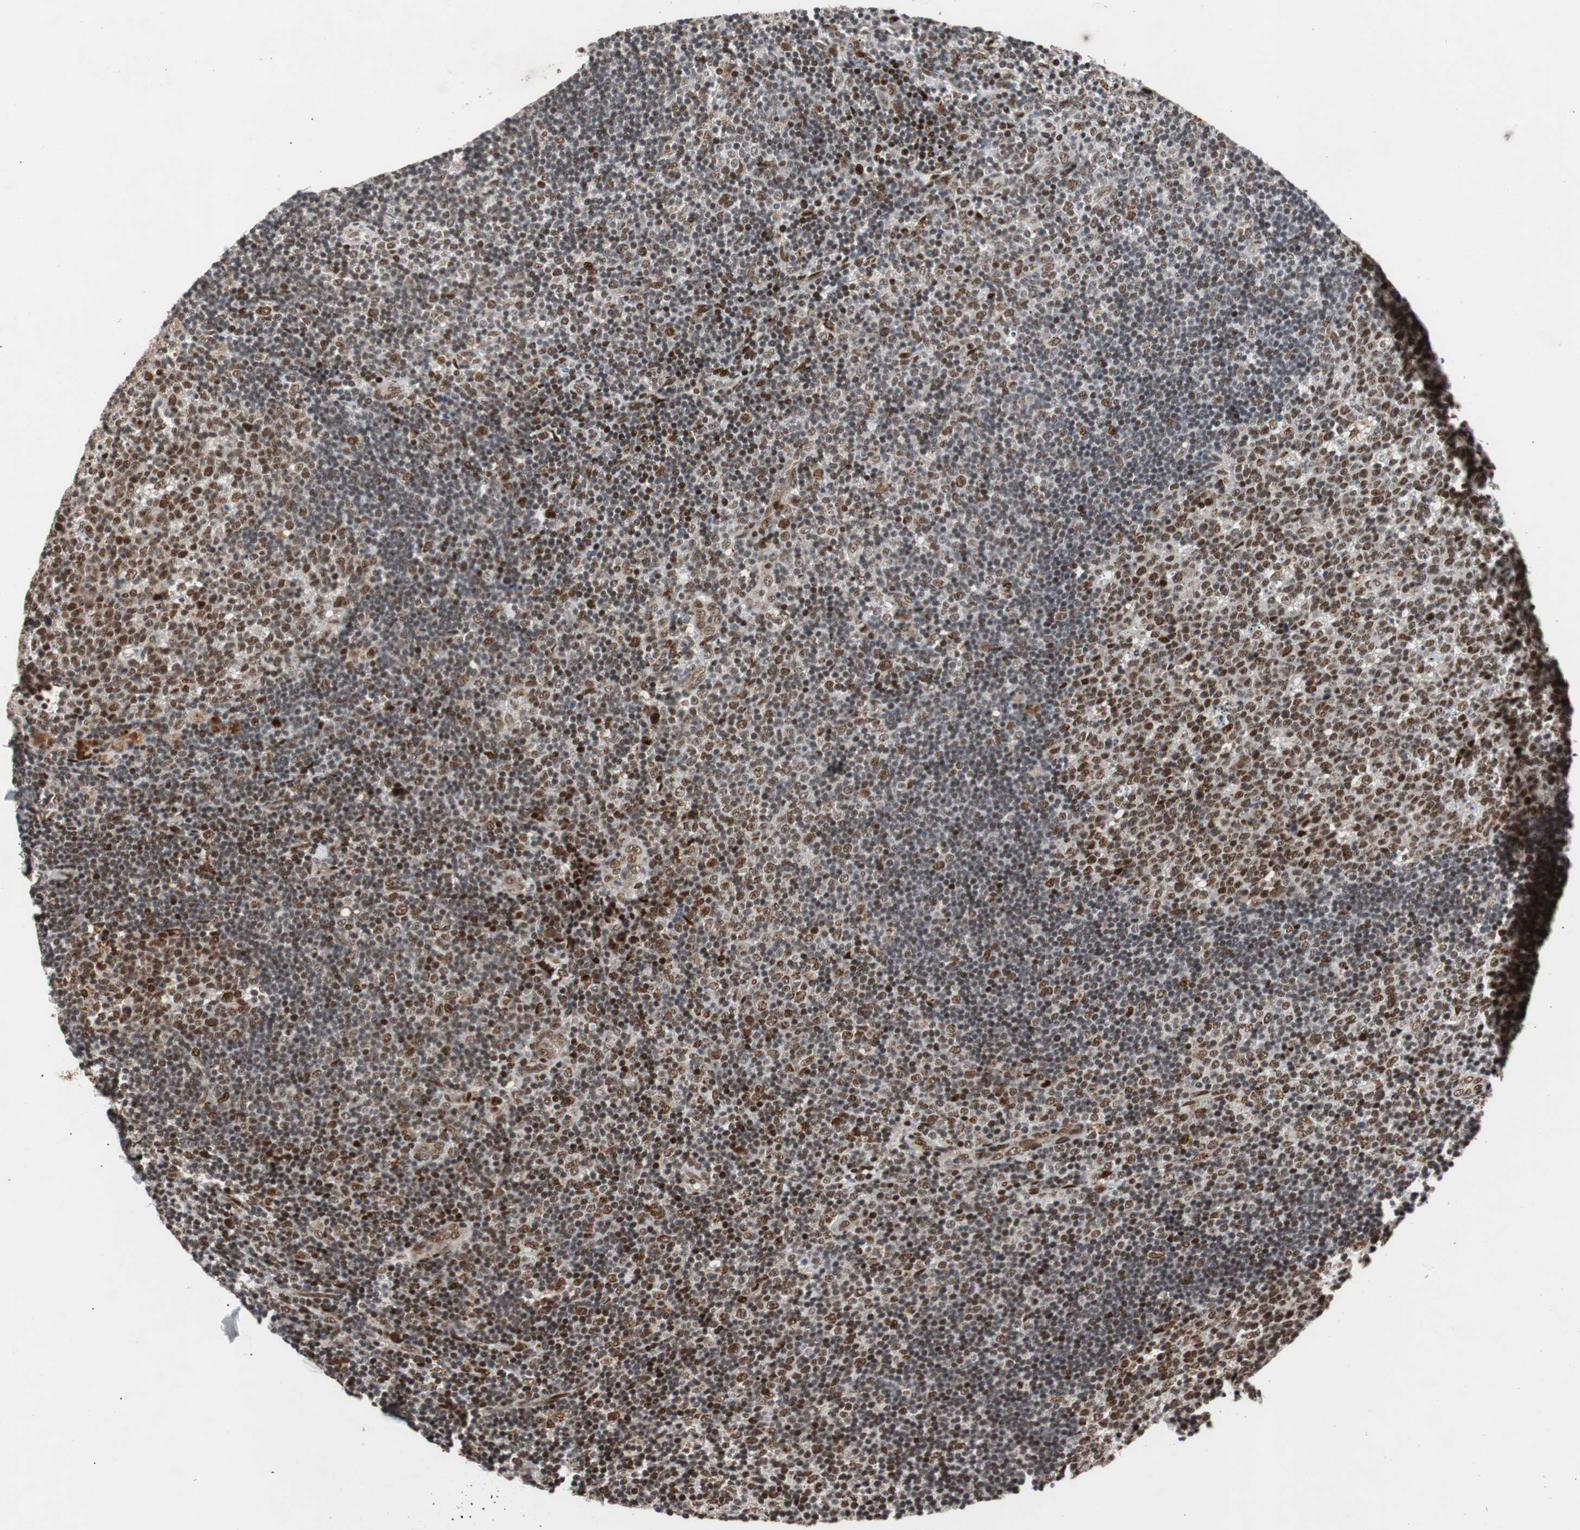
{"staining": {"intensity": "strong", "quantity": ">75%", "location": "nuclear"}, "tissue": "lymph node", "cell_type": "Germinal center cells", "image_type": "normal", "snomed": [{"axis": "morphology", "description": "Normal tissue, NOS"}, {"axis": "topography", "description": "Lymph node"}, {"axis": "topography", "description": "Salivary gland"}], "caption": "This histopathology image reveals immunohistochemistry staining of unremarkable lymph node, with high strong nuclear staining in about >75% of germinal center cells.", "gene": "NBL1", "patient": {"sex": "male", "age": 8}}